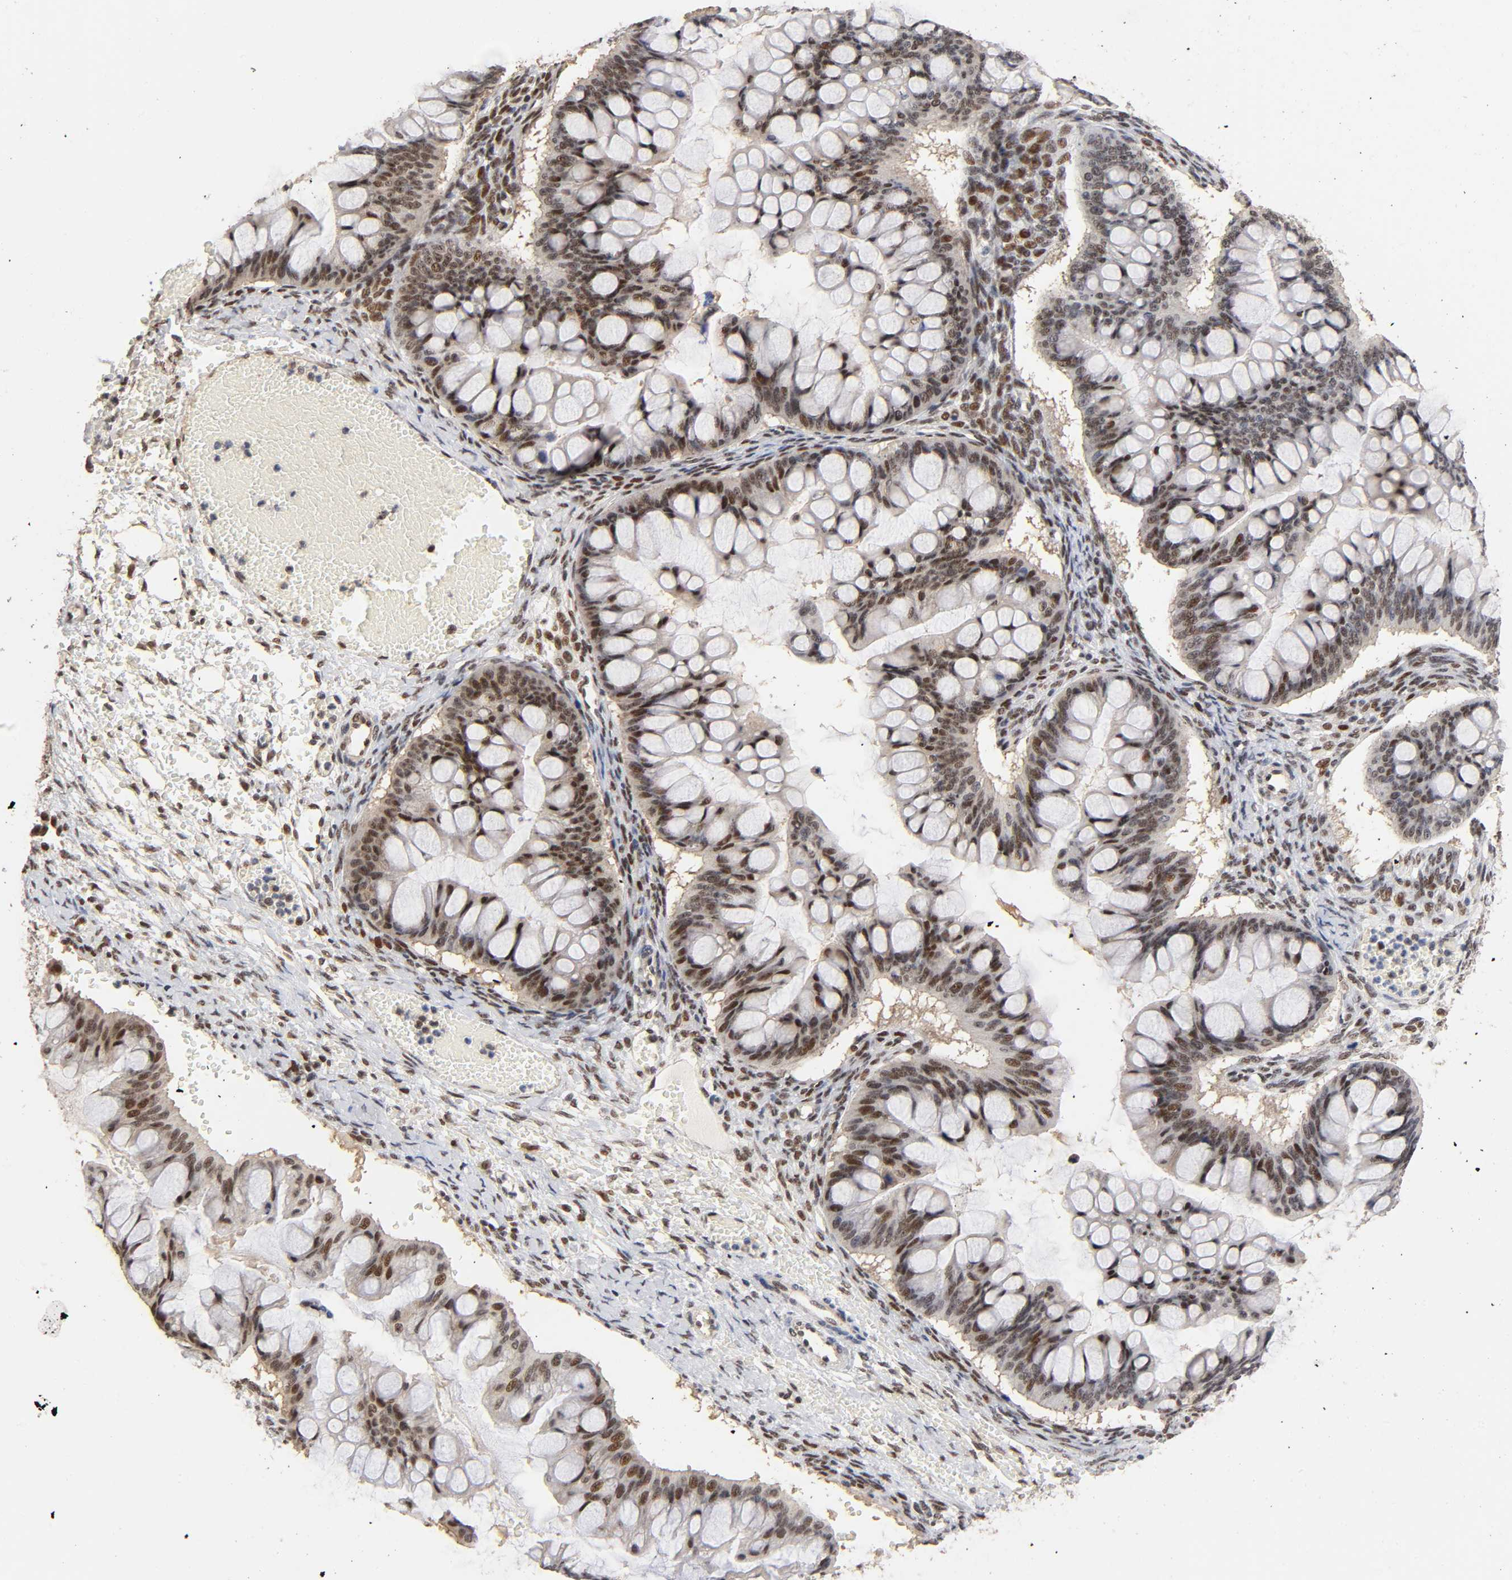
{"staining": {"intensity": "strong", "quantity": ">75%", "location": "nuclear"}, "tissue": "ovarian cancer", "cell_type": "Tumor cells", "image_type": "cancer", "snomed": [{"axis": "morphology", "description": "Cystadenocarcinoma, mucinous, NOS"}, {"axis": "topography", "description": "Ovary"}], "caption": "DAB (3,3'-diaminobenzidine) immunohistochemical staining of human mucinous cystadenocarcinoma (ovarian) demonstrates strong nuclear protein expression in about >75% of tumor cells.", "gene": "TP53RK", "patient": {"sex": "female", "age": 73}}